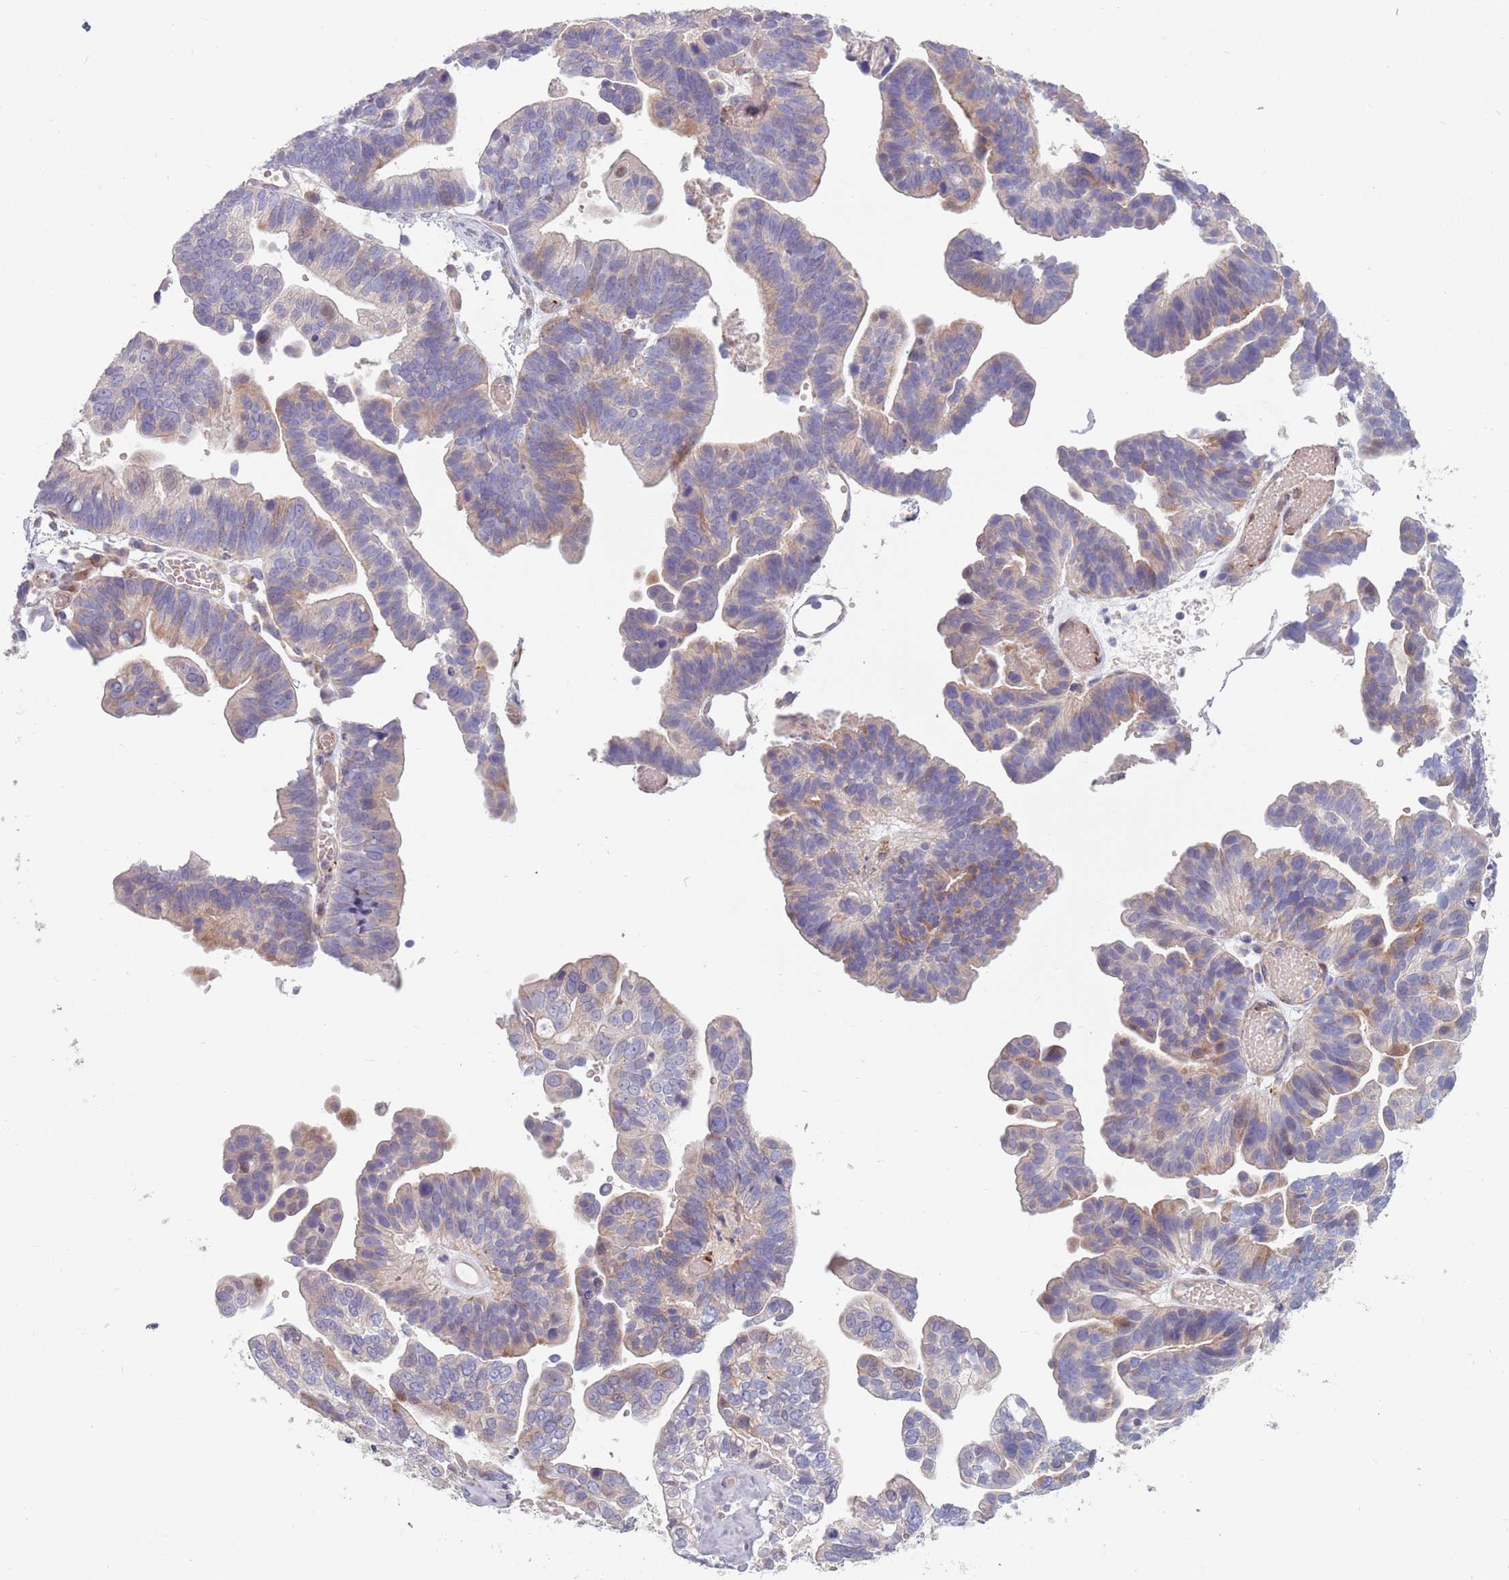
{"staining": {"intensity": "moderate", "quantity": "25%-75%", "location": "cytoplasmic/membranous"}, "tissue": "ovarian cancer", "cell_type": "Tumor cells", "image_type": "cancer", "snomed": [{"axis": "morphology", "description": "Cystadenocarcinoma, serous, NOS"}, {"axis": "topography", "description": "Ovary"}], "caption": "Immunohistochemistry micrograph of ovarian cancer (serous cystadenocarcinoma) stained for a protein (brown), which displays medium levels of moderate cytoplasmic/membranous expression in approximately 25%-75% of tumor cells.", "gene": "TYW1", "patient": {"sex": "female", "age": 56}}